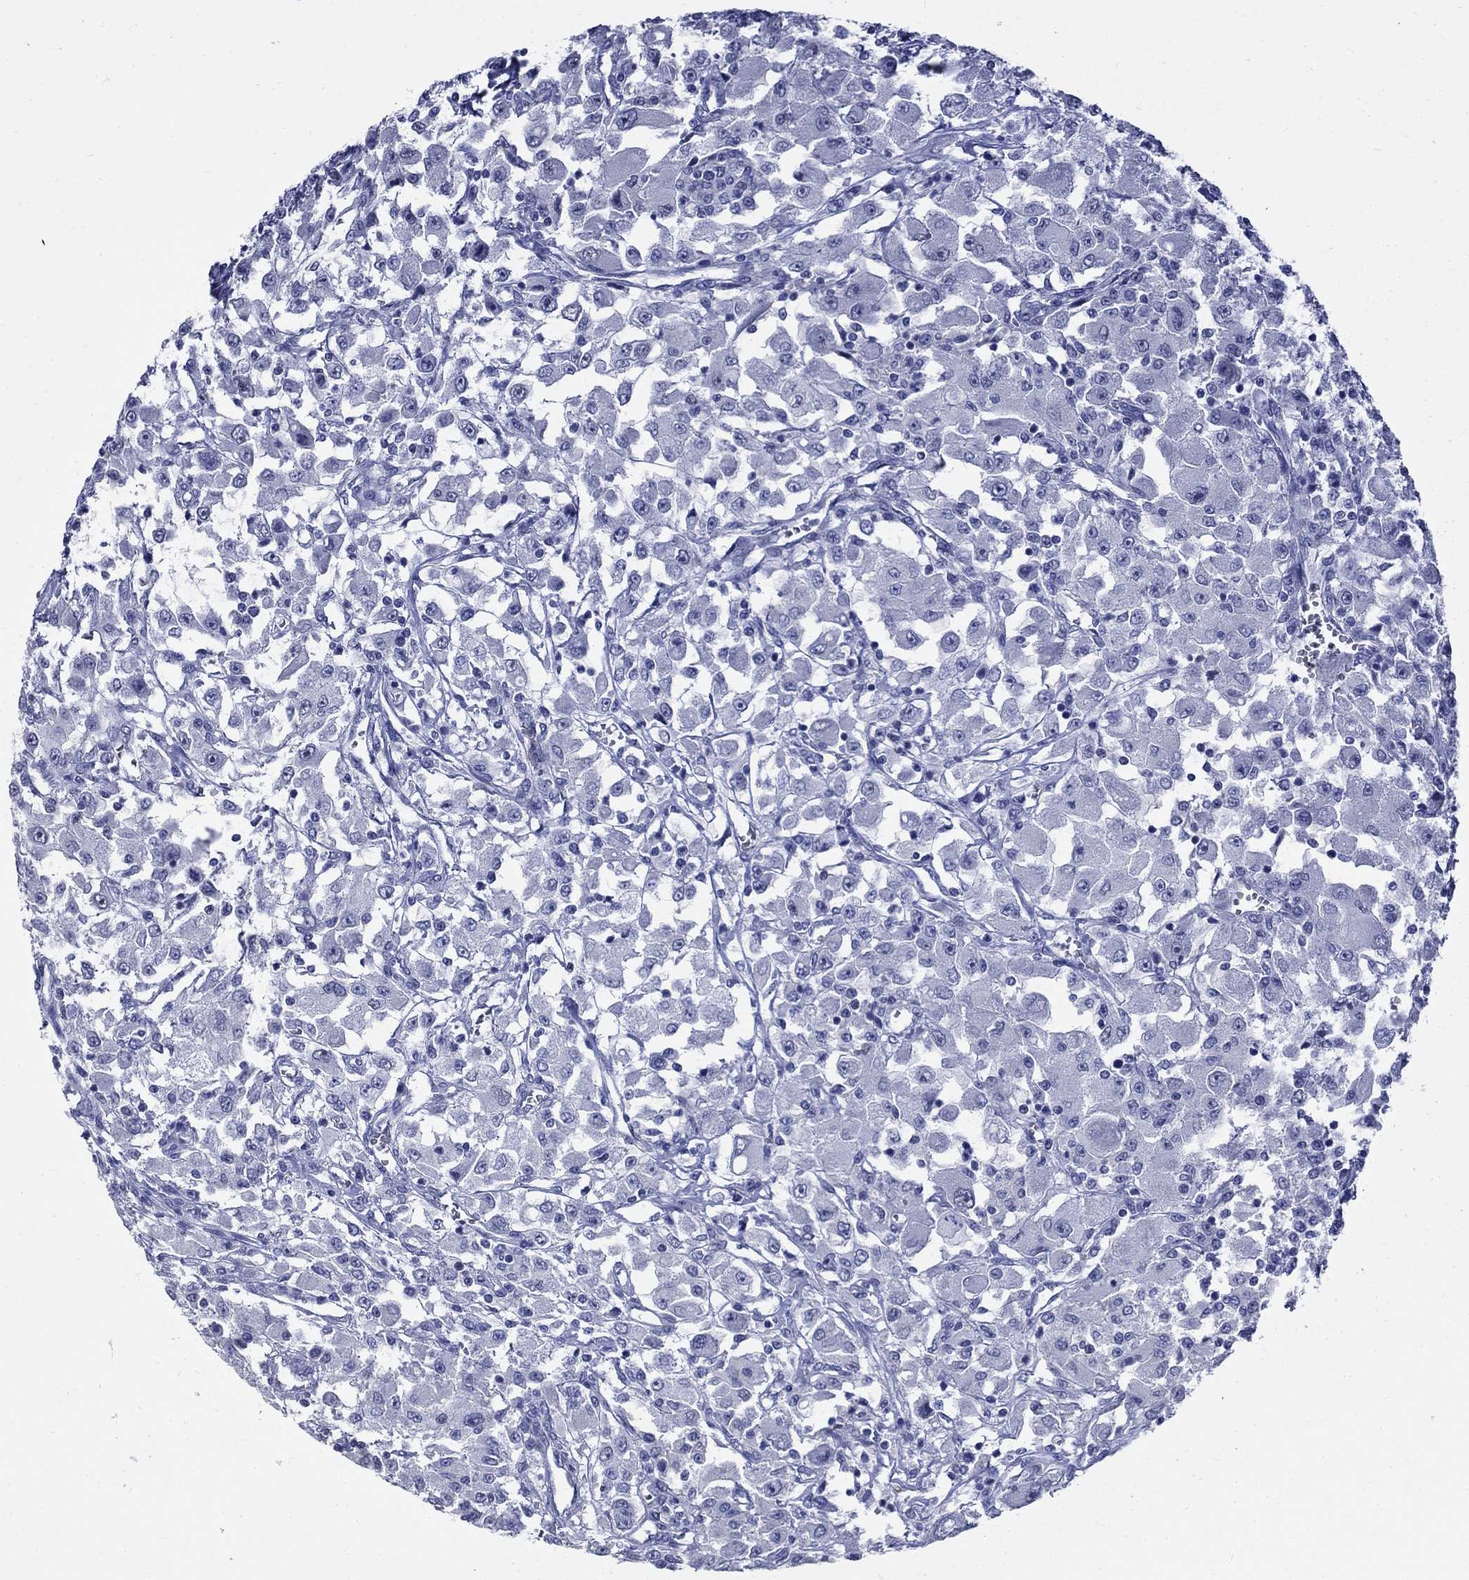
{"staining": {"intensity": "negative", "quantity": "none", "location": "none"}, "tissue": "renal cancer", "cell_type": "Tumor cells", "image_type": "cancer", "snomed": [{"axis": "morphology", "description": "Adenocarcinoma, NOS"}, {"axis": "topography", "description": "Kidney"}], "caption": "Immunohistochemistry photomicrograph of neoplastic tissue: renal cancer (adenocarcinoma) stained with DAB (3,3'-diaminobenzidine) displays no significant protein positivity in tumor cells.", "gene": "GUCA1A", "patient": {"sex": "female", "age": 67}}